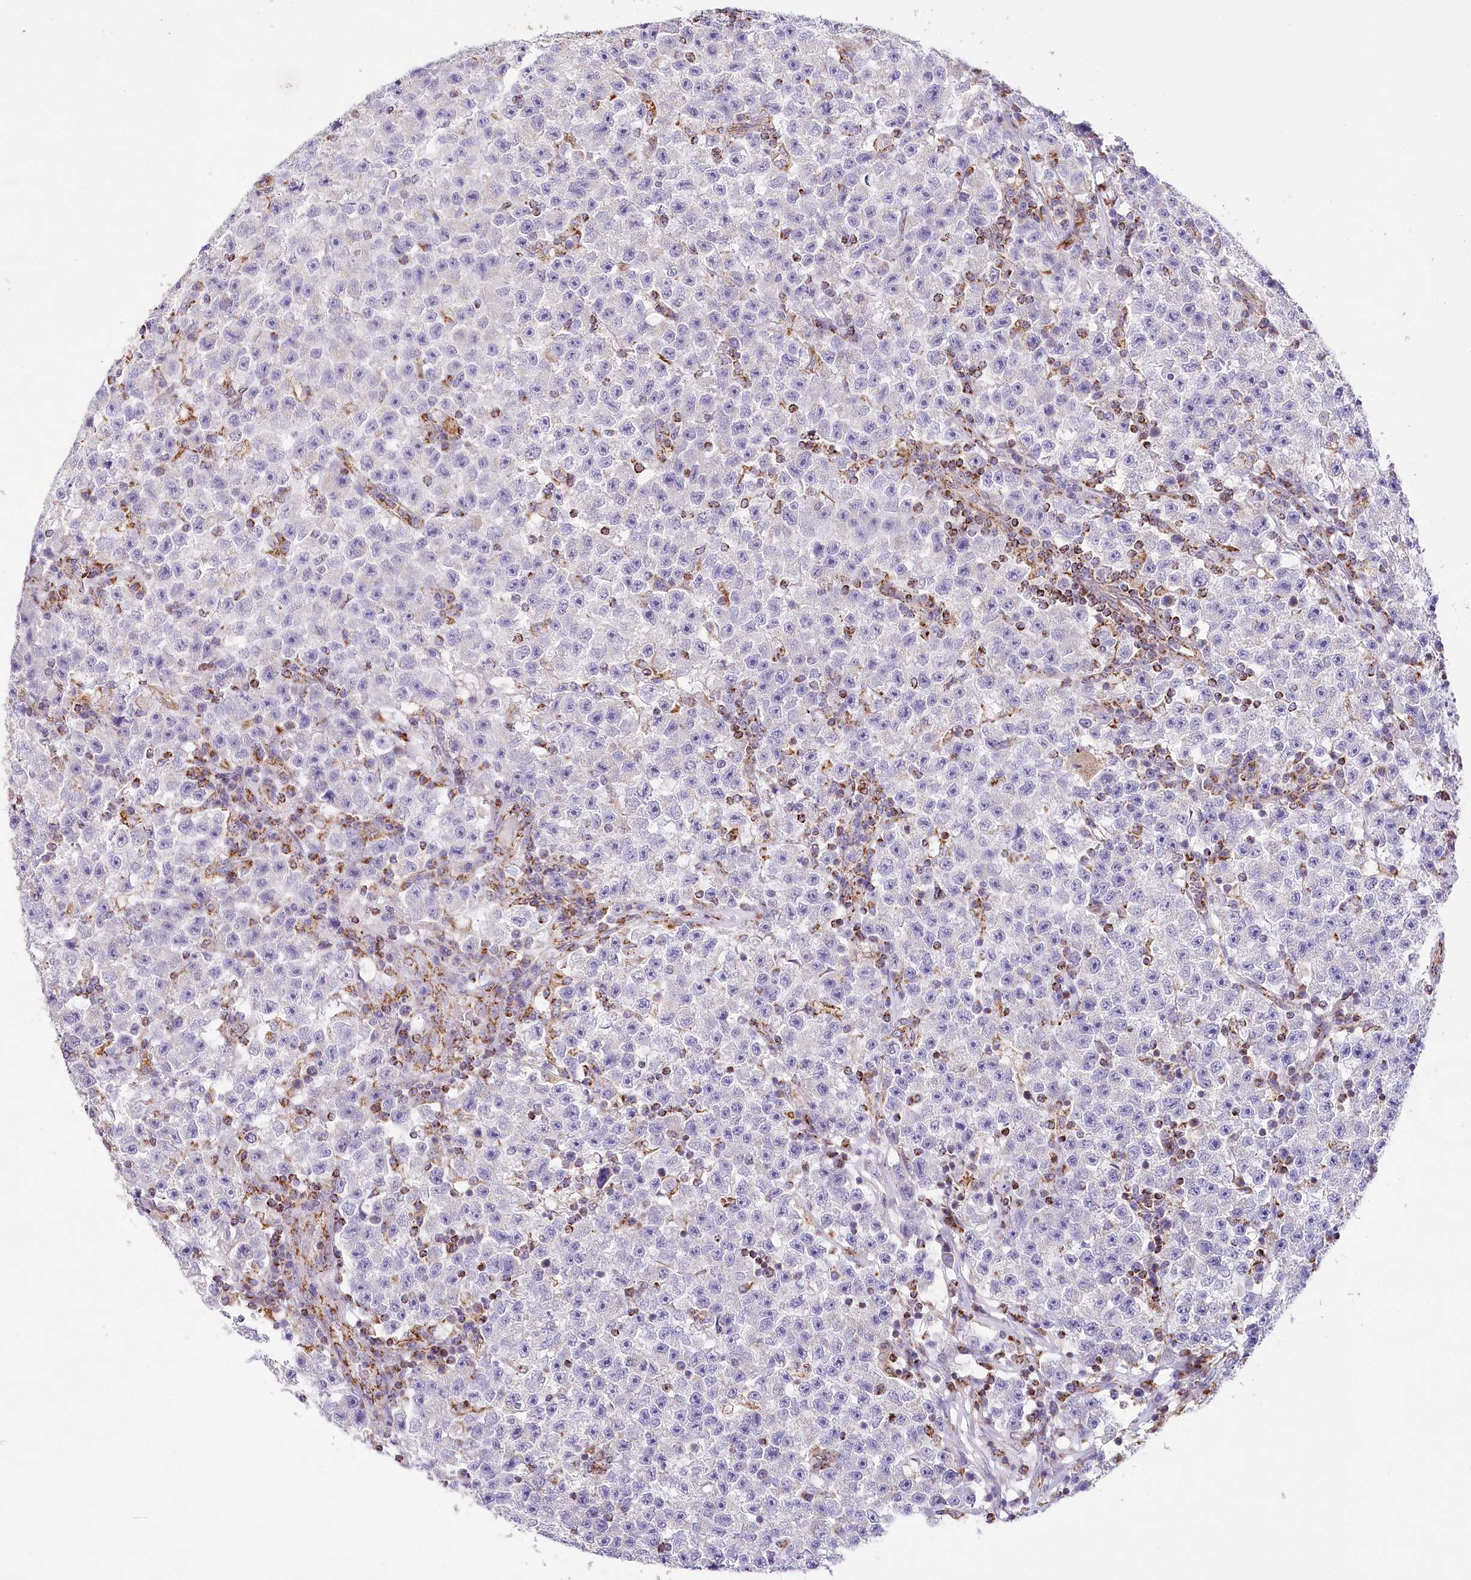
{"staining": {"intensity": "negative", "quantity": "none", "location": "none"}, "tissue": "testis cancer", "cell_type": "Tumor cells", "image_type": "cancer", "snomed": [{"axis": "morphology", "description": "Seminoma, NOS"}, {"axis": "topography", "description": "Testis"}], "caption": "An image of testis cancer stained for a protein exhibits no brown staining in tumor cells.", "gene": "LSS", "patient": {"sex": "male", "age": 22}}